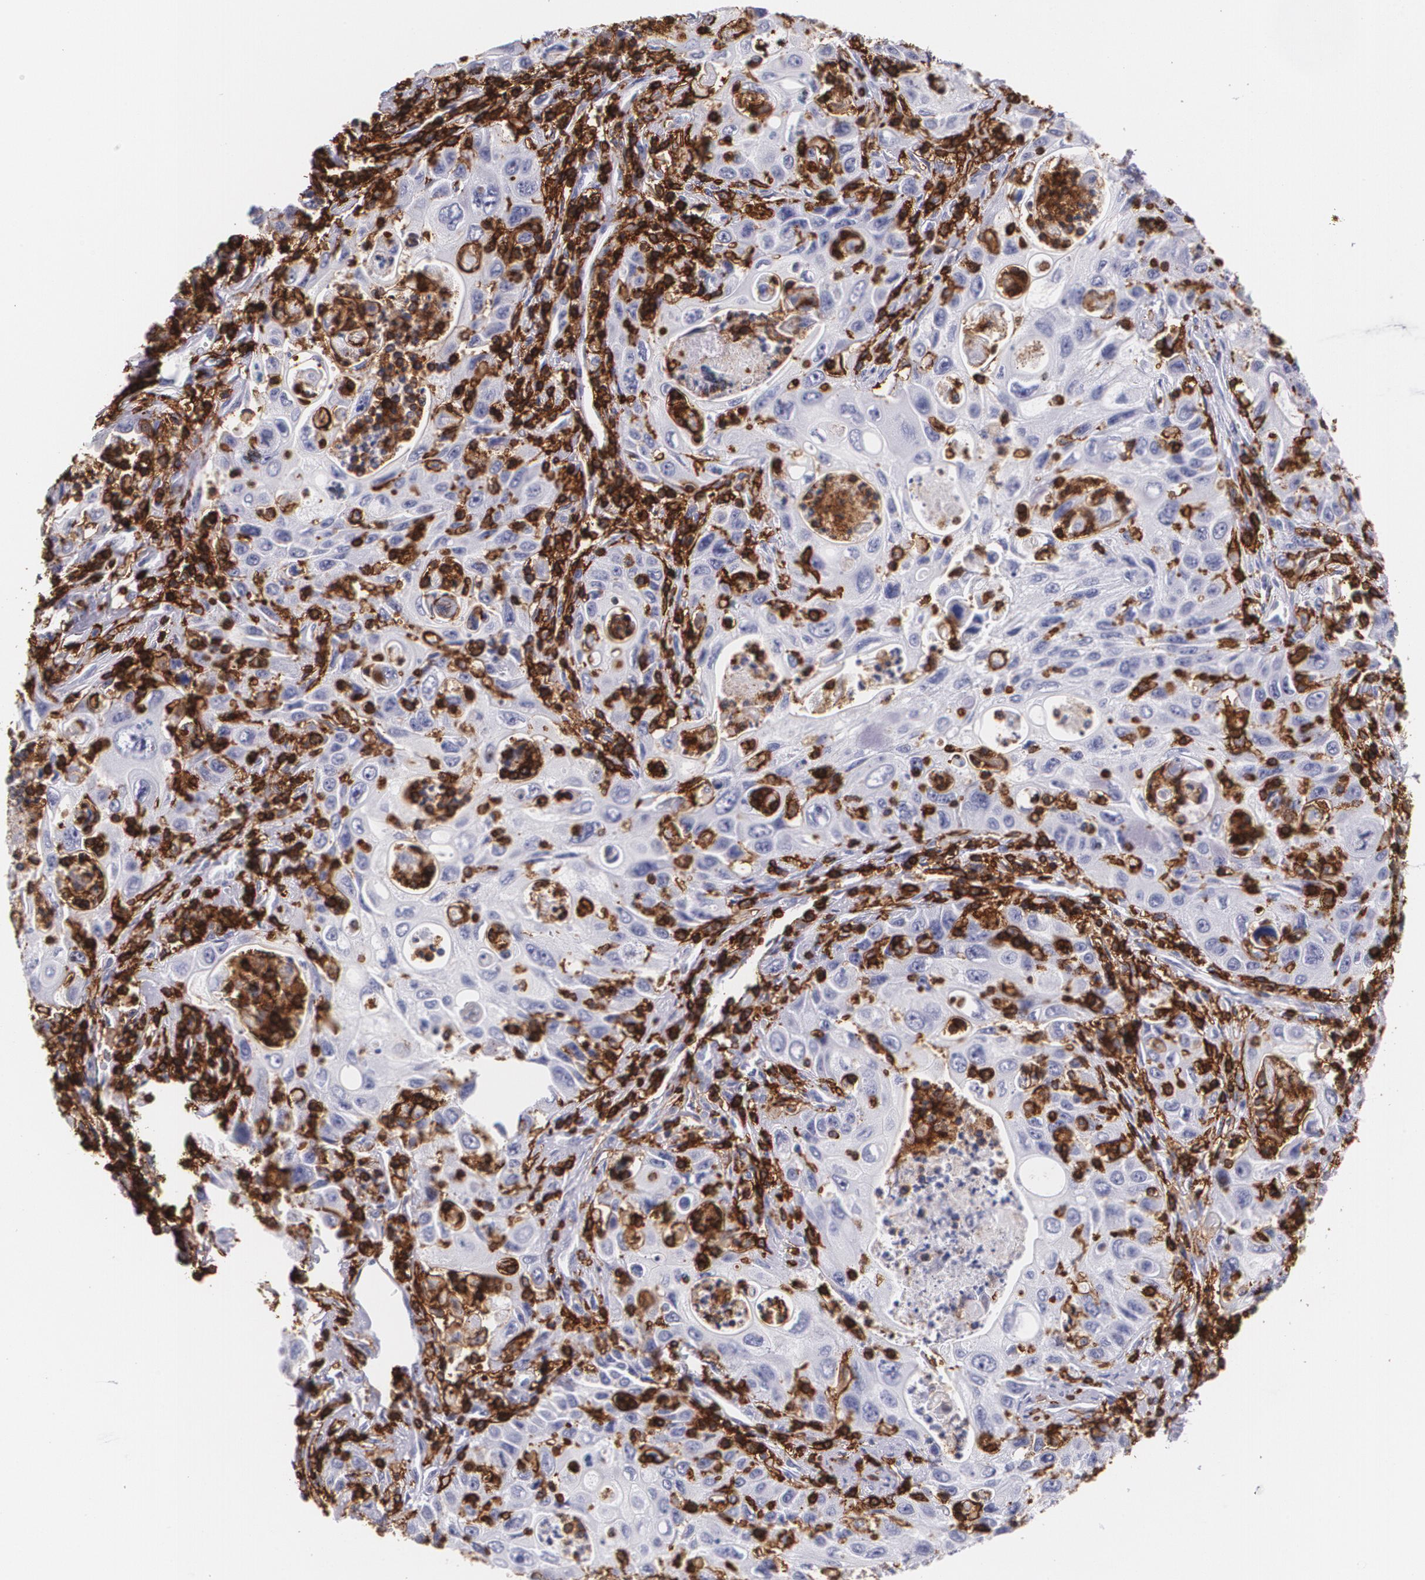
{"staining": {"intensity": "negative", "quantity": "none", "location": "none"}, "tissue": "pancreatic cancer", "cell_type": "Tumor cells", "image_type": "cancer", "snomed": [{"axis": "morphology", "description": "Adenocarcinoma, NOS"}, {"axis": "topography", "description": "Pancreas"}], "caption": "A micrograph of pancreatic cancer stained for a protein displays no brown staining in tumor cells. Brightfield microscopy of IHC stained with DAB (brown) and hematoxylin (blue), captured at high magnification.", "gene": "PTPRC", "patient": {"sex": "male", "age": 70}}